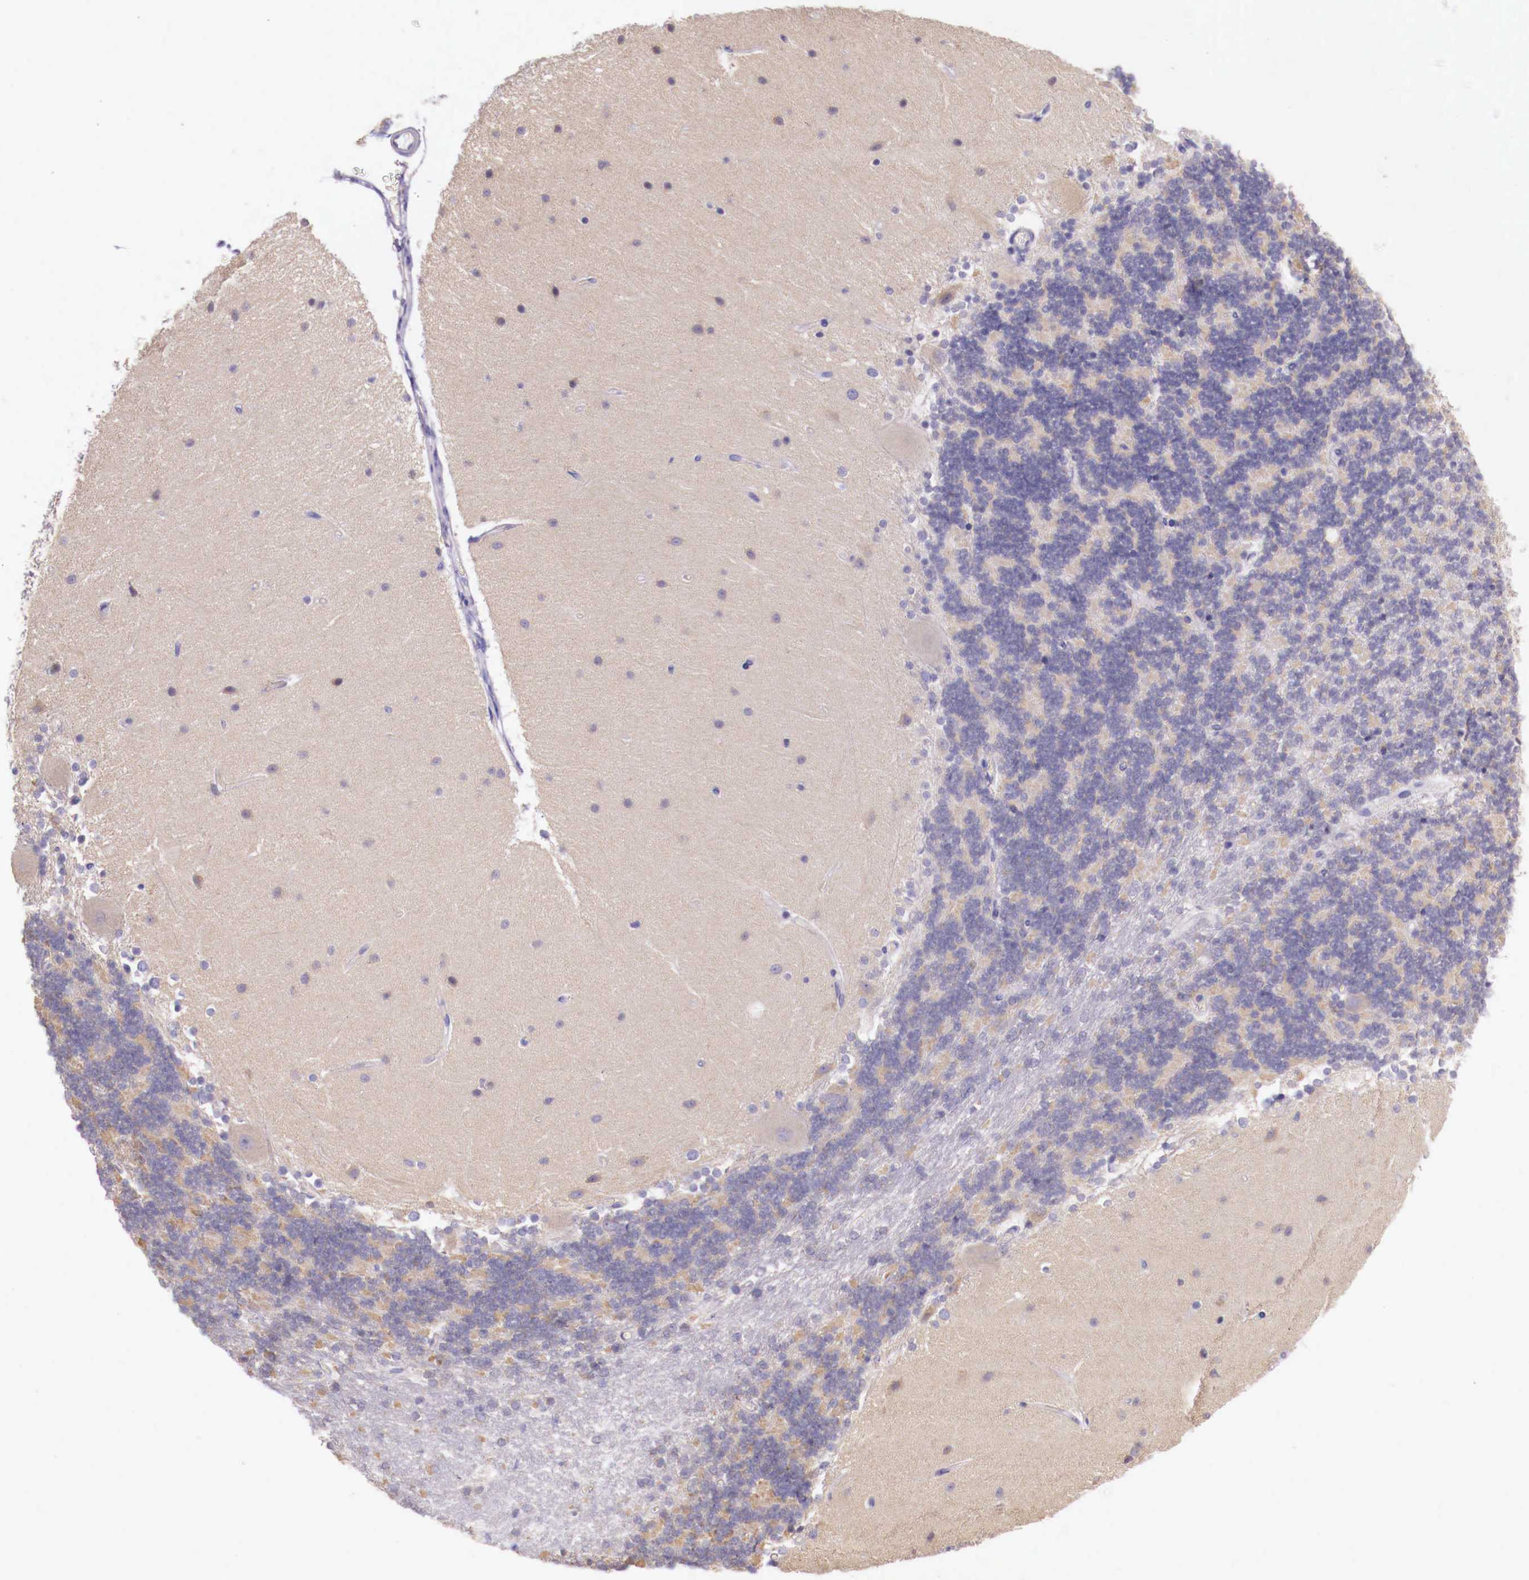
{"staining": {"intensity": "weak", "quantity": "25%-75%", "location": "cytoplasmic/membranous"}, "tissue": "cerebellum", "cell_type": "Cells in granular layer", "image_type": "normal", "snomed": [{"axis": "morphology", "description": "Normal tissue, NOS"}, {"axis": "topography", "description": "Cerebellum"}], "caption": "Protein staining reveals weak cytoplasmic/membranous expression in about 25%-75% of cells in granular layer in unremarkable cerebellum.", "gene": "GRIPAP1", "patient": {"sex": "female", "age": 54}}